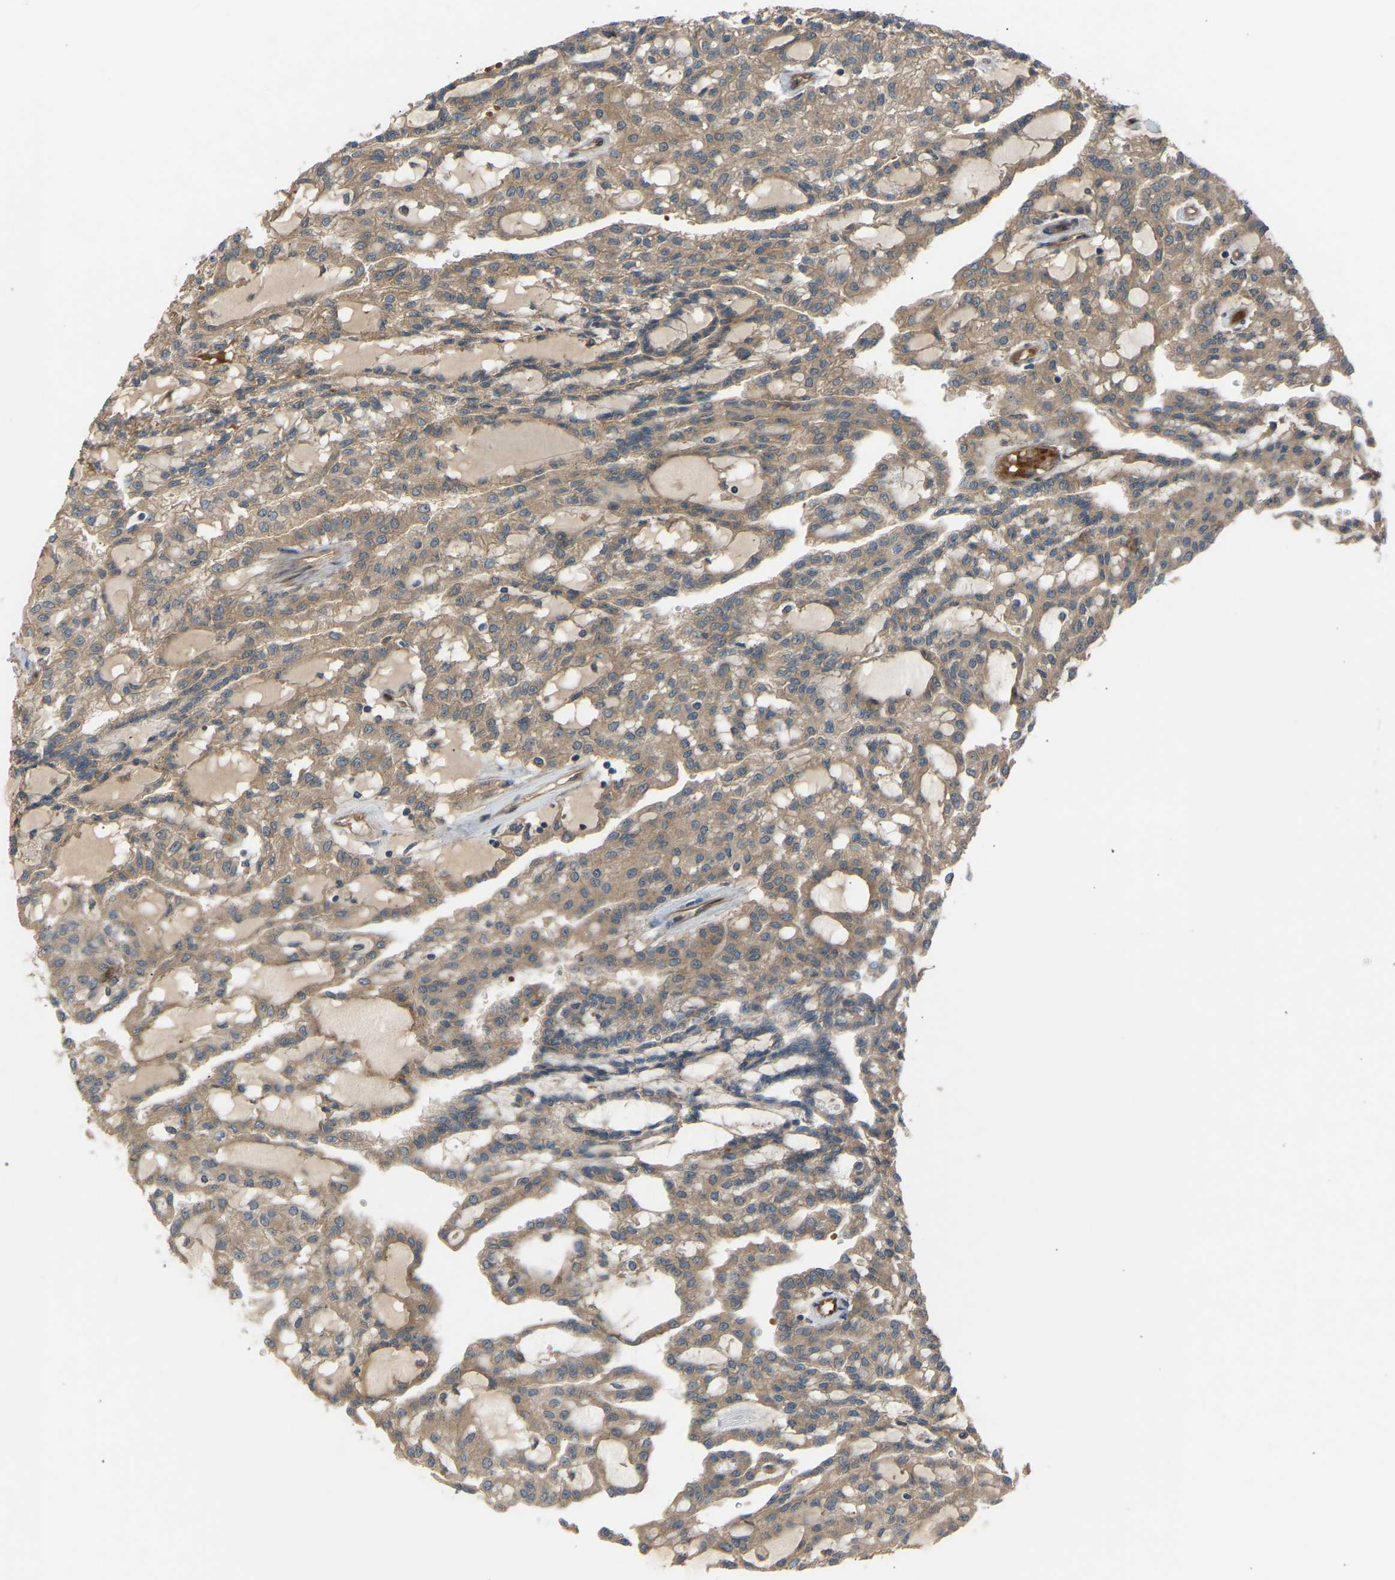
{"staining": {"intensity": "moderate", "quantity": ">75%", "location": "cytoplasmic/membranous"}, "tissue": "renal cancer", "cell_type": "Tumor cells", "image_type": "cancer", "snomed": [{"axis": "morphology", "description": "Adenocarcinoma, NOS"}, {"axis": "topography", "description": "Kidney"}], "caption": "Renal cancer (adenocarcinoma) stained with a brown dye exhibits moderate cytoplasmic/membranous positive positivity in approximately >75% of tumor cells.", "gene": "GAS2L1", "patient": {"sex": "male", "age": 63}}